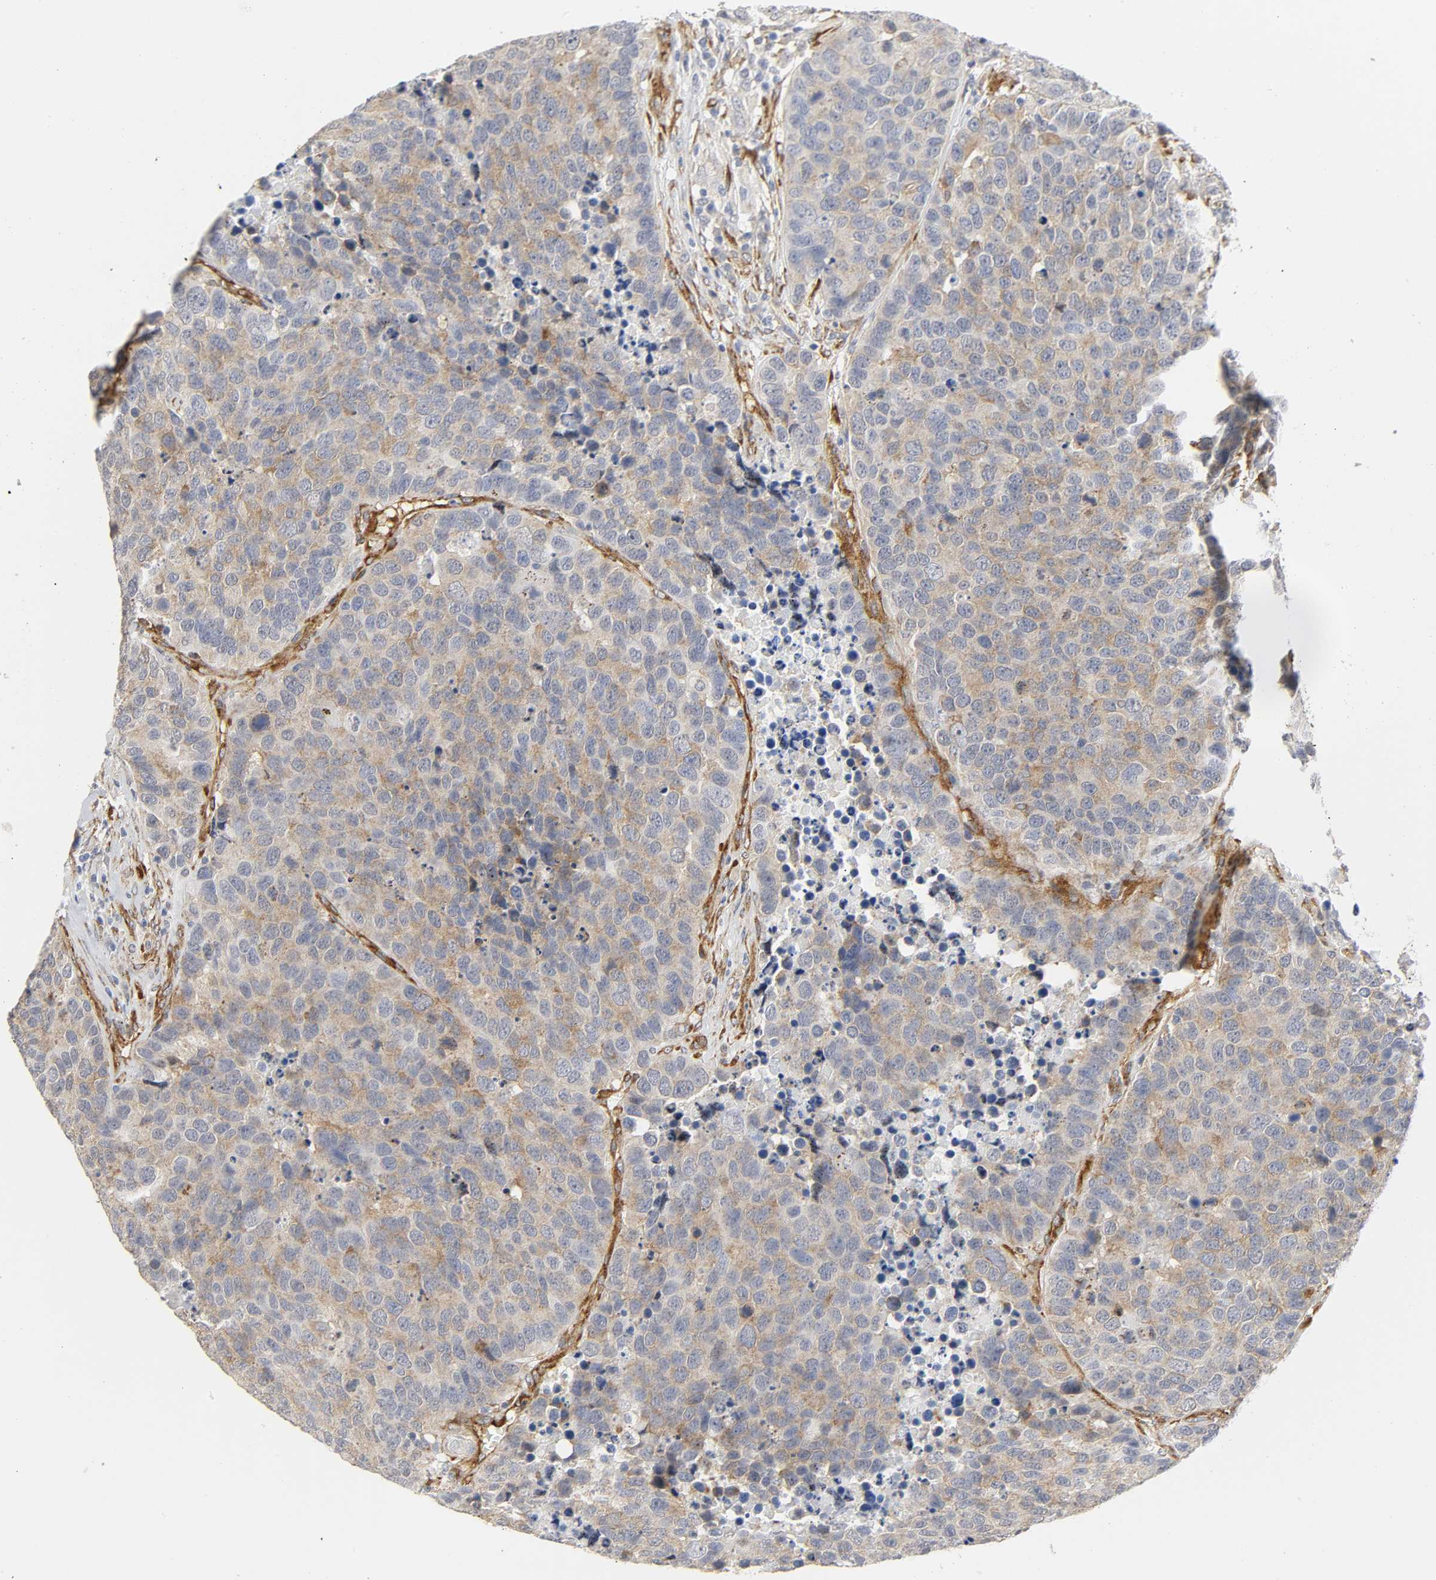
{"staining": {"intensity": "weak", "quantity": ">75%", "location": "cytoplasmic/membranous"}, "tissue": "carcinoid", "cell_type": "Tumor cells", "image_type": "cancer", "snomed": [{"axis": "morphology", "description": "Carcinoid, malignant, NOS"}, {"axis": "topography", "description": "Lung"}], "caption": "DAB (3,3'-diaminobenzidine) immunohistochemical staining of human malignant carcinoid exhibits weak cytoplasmic/membranous protein staining in approximately >75% of tumor cells. (Brightfield microscopy of DAB IHC at high magnification).", "gene": "DOCK1", "patient": {"sex": "male", "age": 60}}